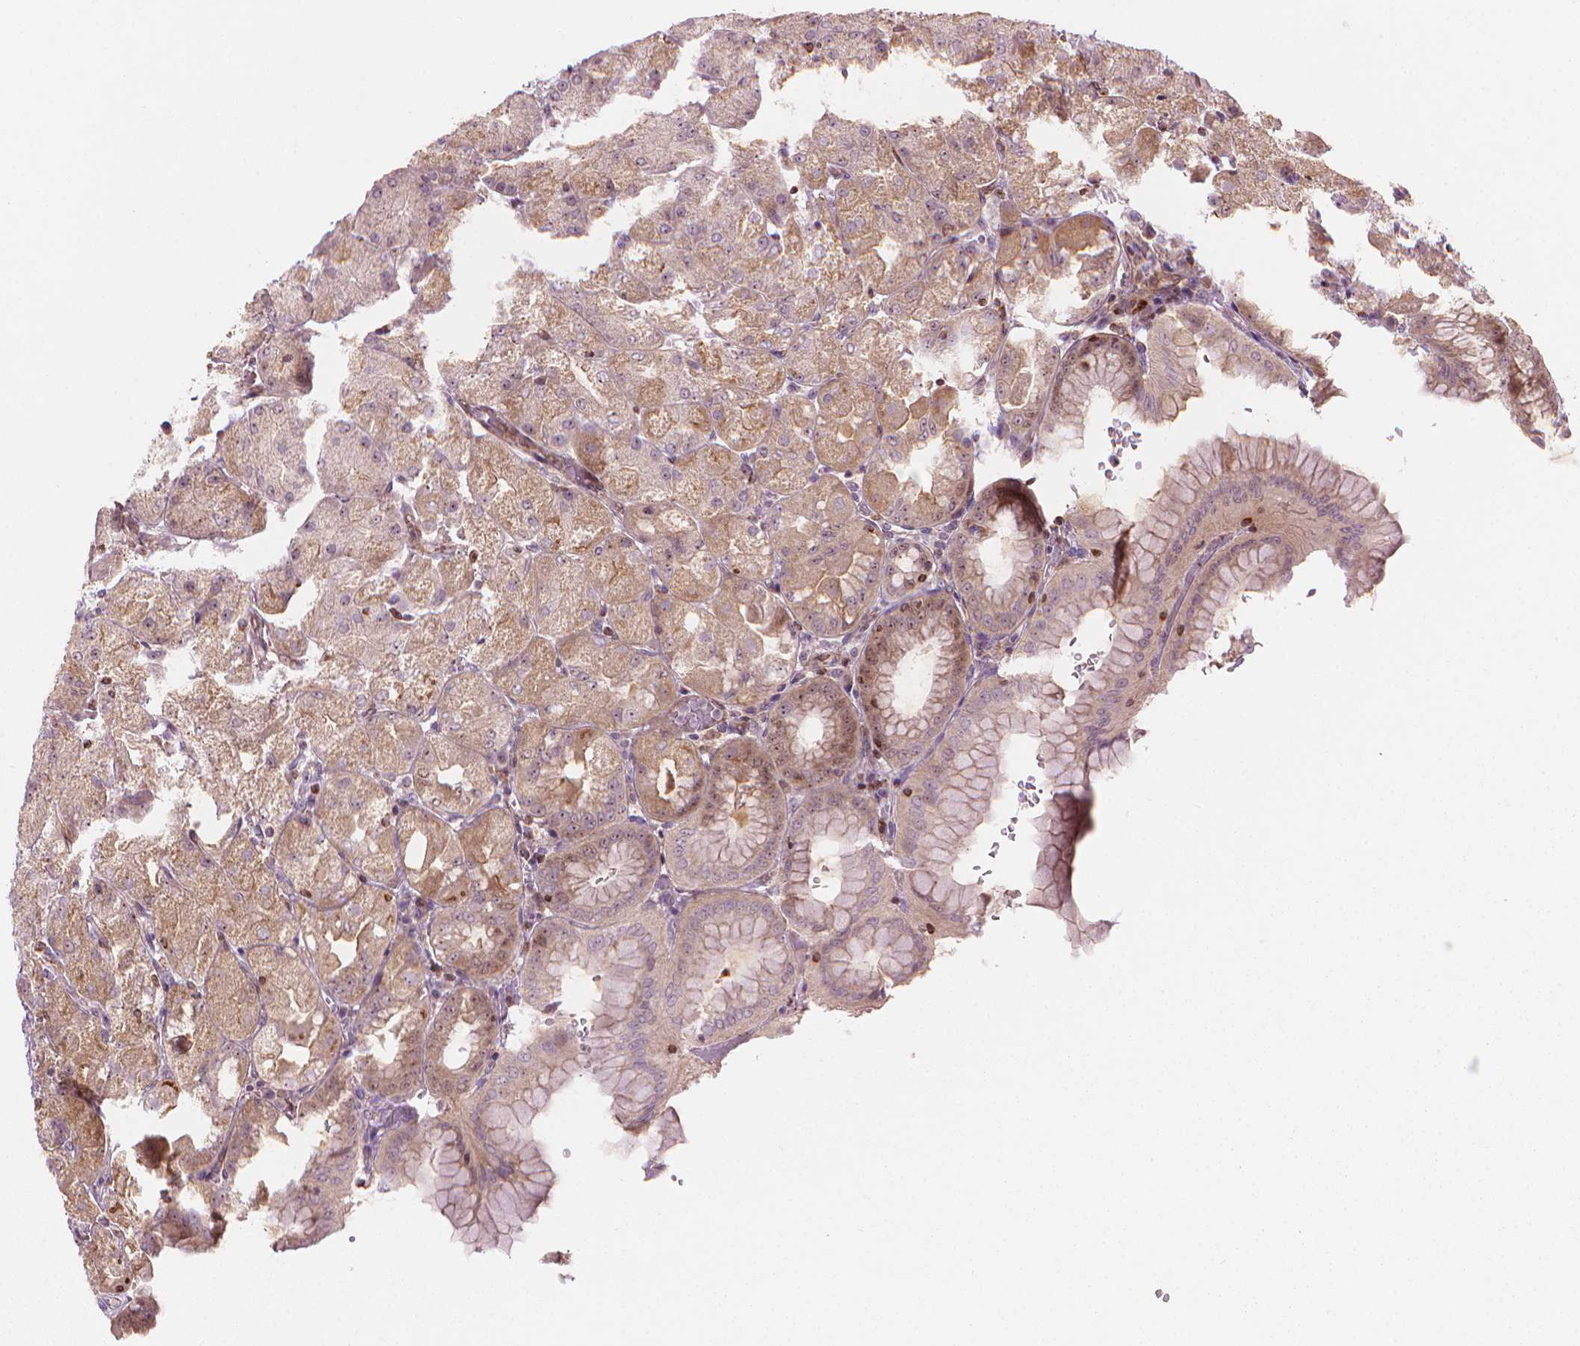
{"staining": {"intensity": "weak", "quantity": "25%-75%", "location": "cytoplasmic/membranous,nuclear"}, "tissue": "stomach", "cell_type": "Glandular cells", "image_type": "normal", "snomed": [{"axis": "morphology", "description": "Normal tissue, NOS"}, {"axis": "topography", "description": "Stomach, upper"}, {"axis": "topography", "description": "Stomach"}, {"axis": "topography", "description": "Stomach, lower"}], "caption": "DAB (3,3'-diaminobenzidine) immunohistochemical staining of normal human stomach exhibits weak cytoplasmic/membranous,nuclear protein expression in about 25%-75% of glandular cells. The staining was performed using DAB (3,3'-diaminobenzidine) to visualize the protein expression in brown, while the nuclei were stained in blue with hematoxylin (Magnification: 20x).", "gene": "SMC2", "patient": {"sex": "male", "age": 62}}